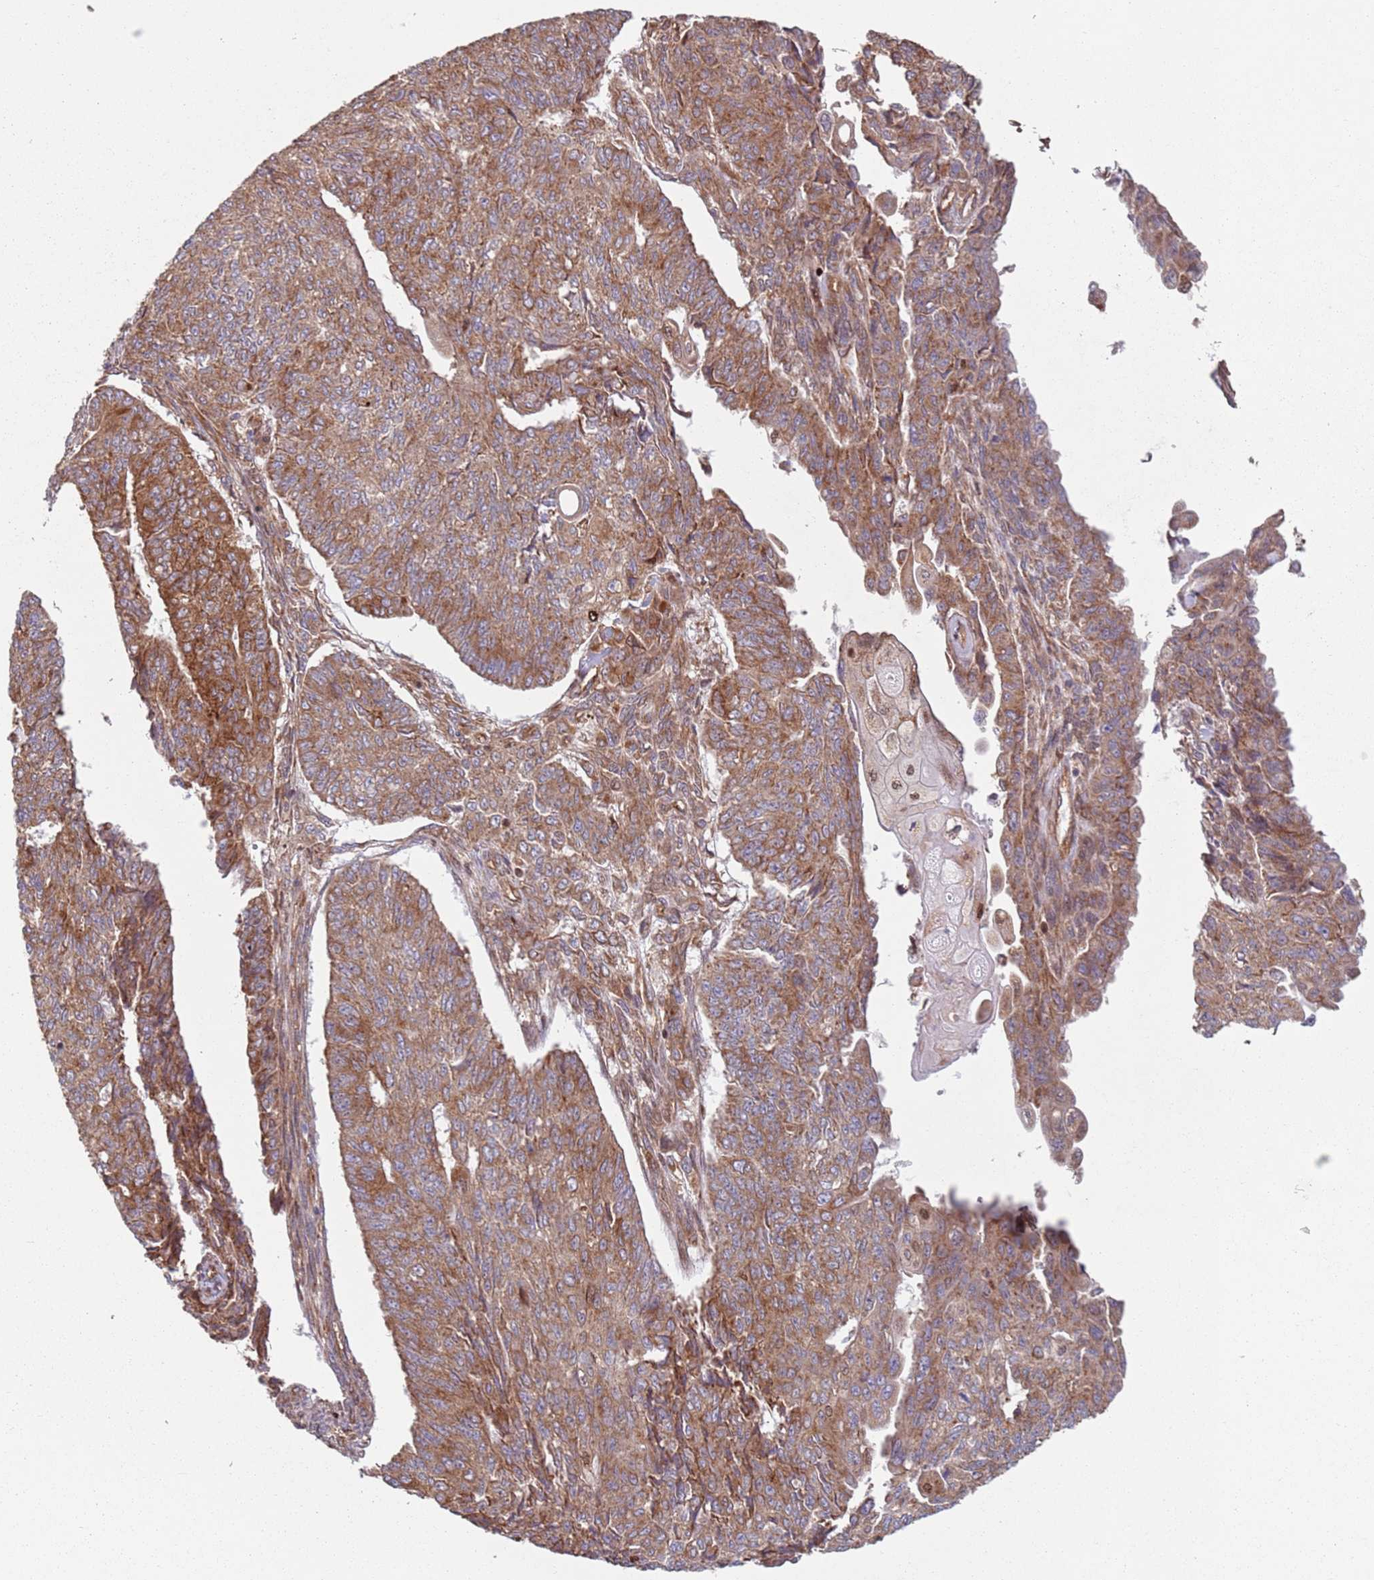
{"staining": {"intensity": "strong", "quantity": ">75%", "location": "cytoplasmic/membranous"}, "tissue": "endometrial cancer", "cell_type": "Tumor cells", "image_type": "cancer", "snomed": [{"axis": "morphology", "description": "Adenocarcinoma, NOS"}, {"axis": "topography", "description": "Endometrium"}], "caption": "Immunohistochemical staining of human endometrial cancer exhibits high levels of strong cytoplasmic/membranous protein expression in approximately >75% of tumor cells. (DAB (3,3'-diaminobenzidine) IHC, brown staining for protein, blue staining for nuclei).", "gene": "HNRNPLL", "patient": {"sex": "female", "age": 32}}